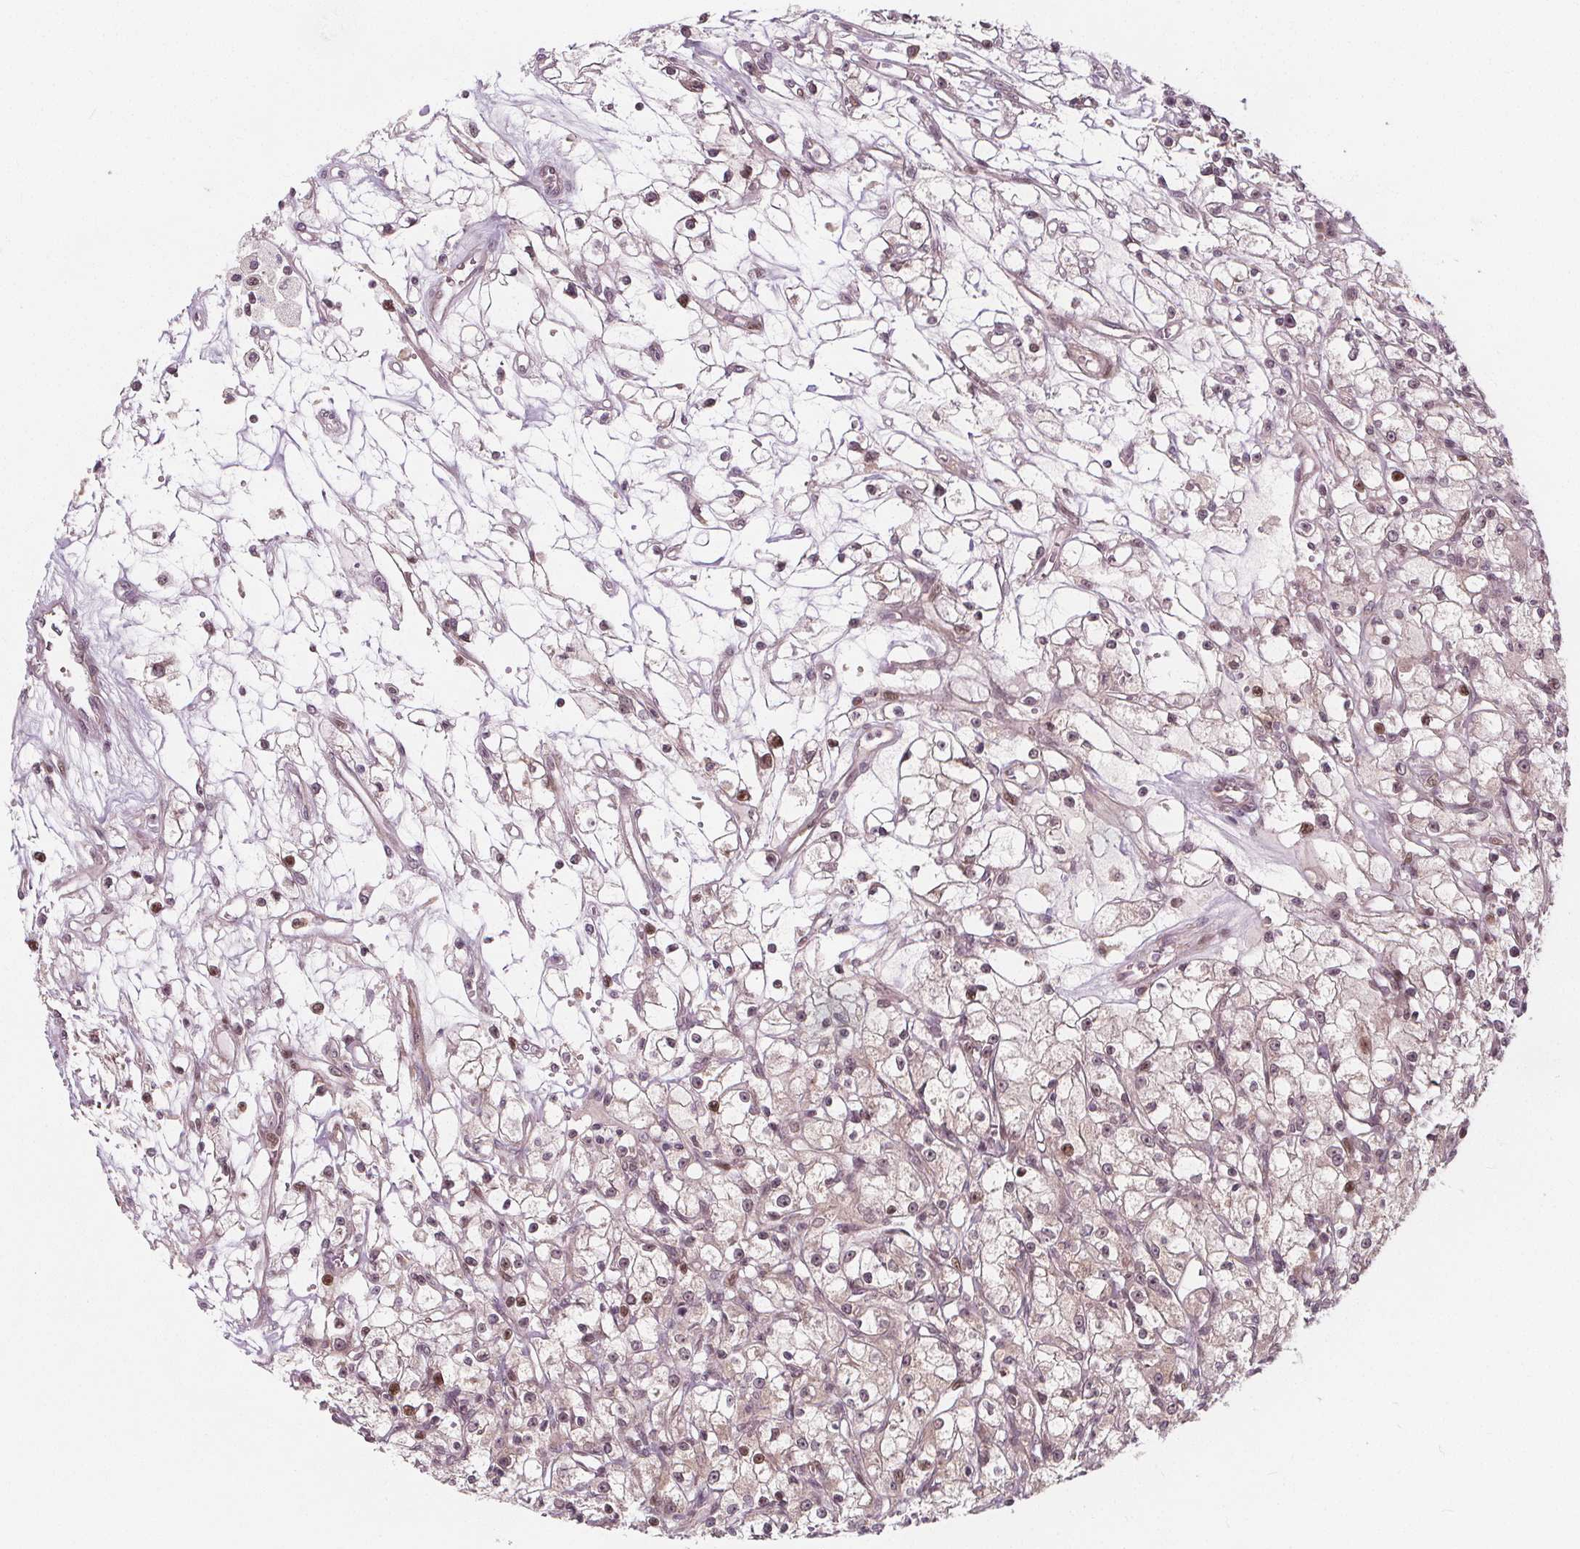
{"staining": {"intensity": "moderate", "quantity": "<25%", "location": "nuclear"}, "tissue": "renal cancer", "cell_type": "Tumor cells", "image_type": "cancer", "snomed": [{"axis": "morphology", "description": "Adenocarcinoma, NOS"}, {"axis": "topography", "description": "Kidney"}], "caption": "Renal cancer stained with a protein marker reveals moderate staining in tumor cells.", "gene": "AKT1S1", "patient": {"sex": "female", "age": 59}}